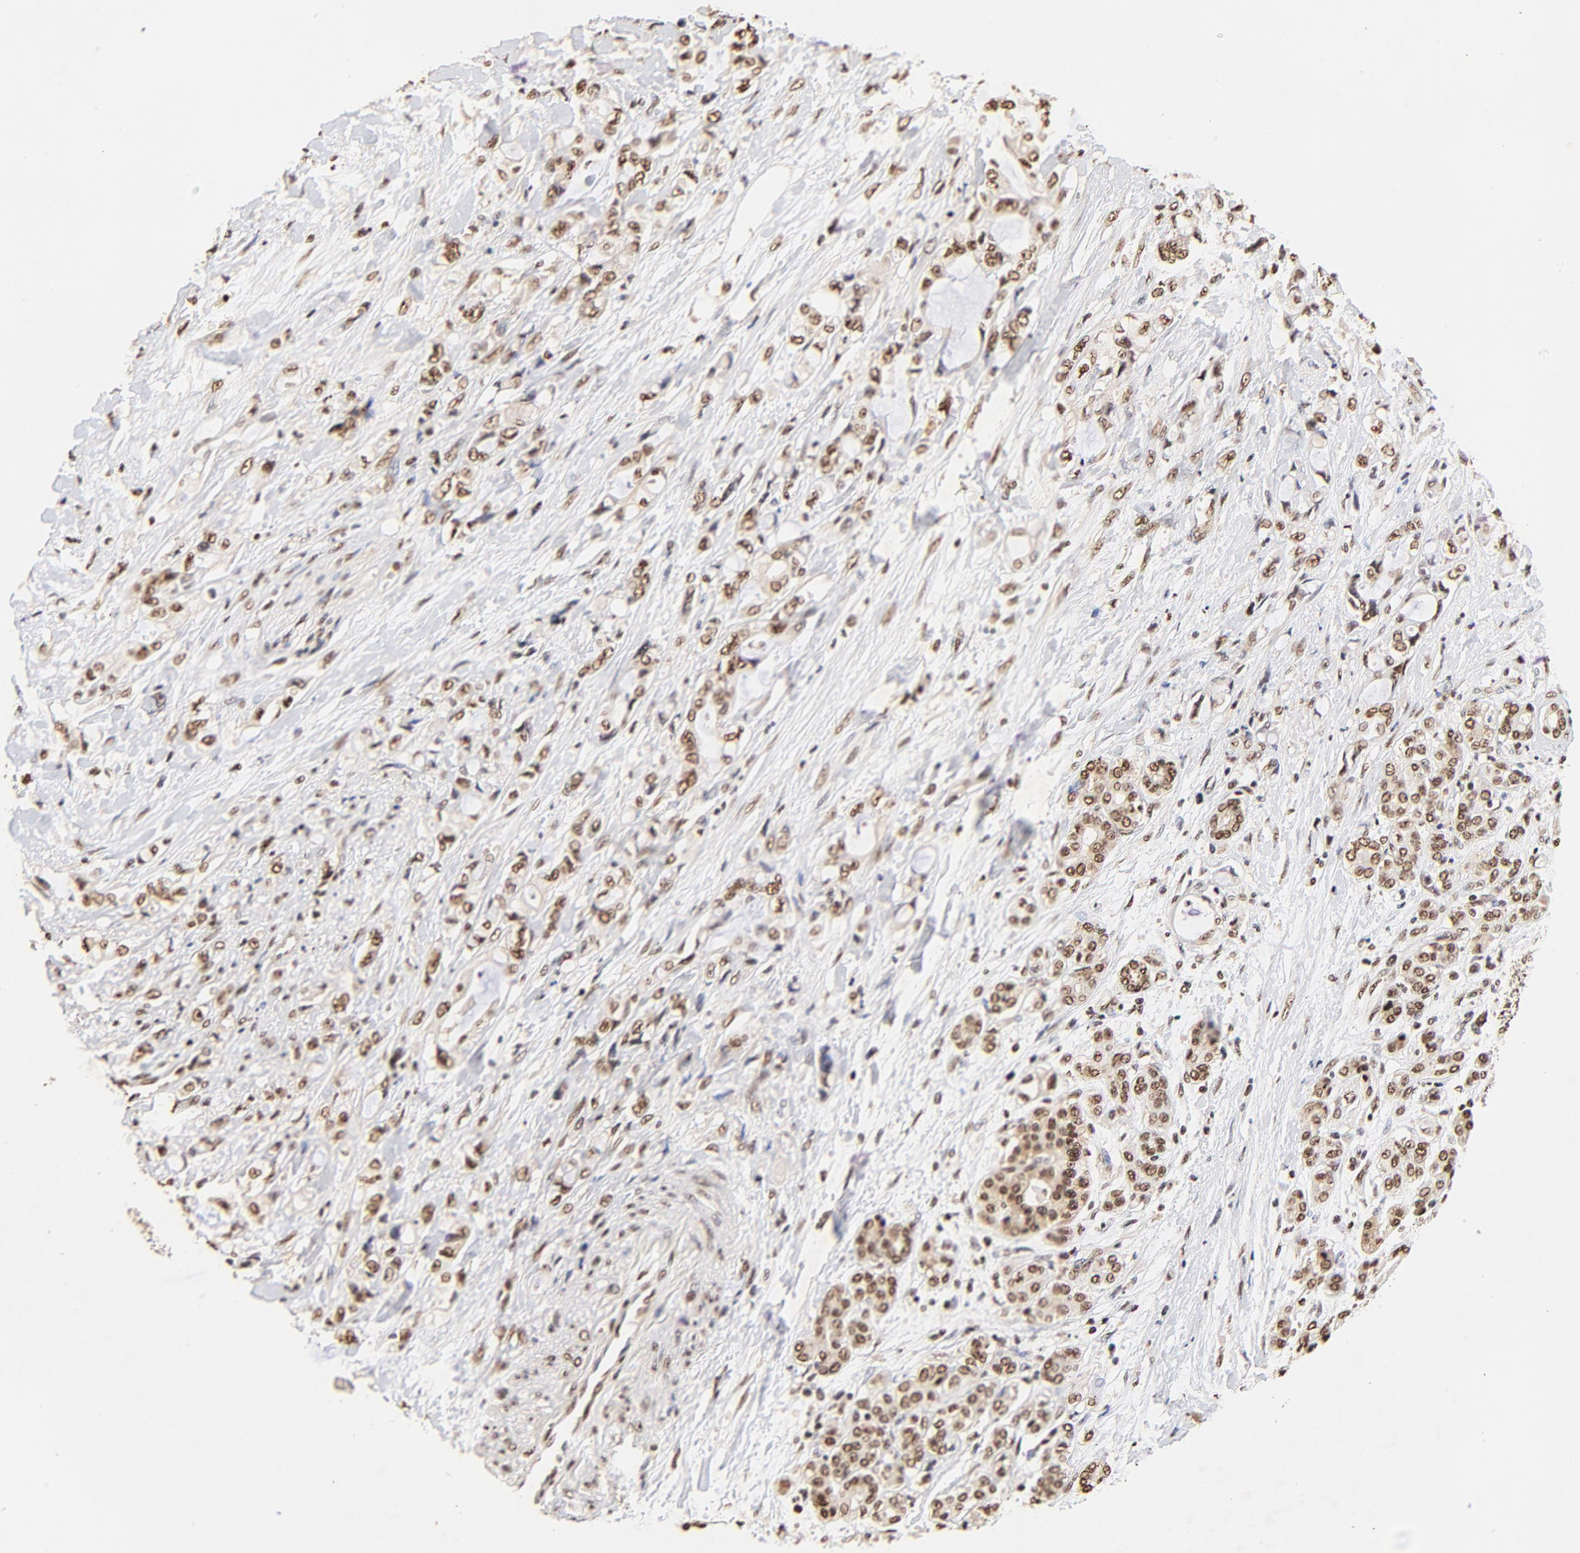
{"staining": {"intensity": "moderate", "quantity": ">75%", "location": "nuclear"}, "tissue": "pancreatic cancer", "cell_type": "Tumor cells", "image_type": "cancer", "snomed": [{"axis": "morphology", "description": "Adenocarcinoma, NOS"}, {"axis": "topography", "description": "Pancreas"}], "caption": "Immunohistochemistry (IHC) staining of pancreatic cancer (adenocarcinoma), which exhibits medium levels of moderate nuclear positivity in about >75% of tumor cells indicating moderate nuclear protein expression. The staining was performed using DAB (3,3'-diaminobenzidine) (brown) for protein detection and nuclei were counterstained in hematoxylin (blue).", "gene": "MED12", "patient": {"sex": "female", "age": 70}}